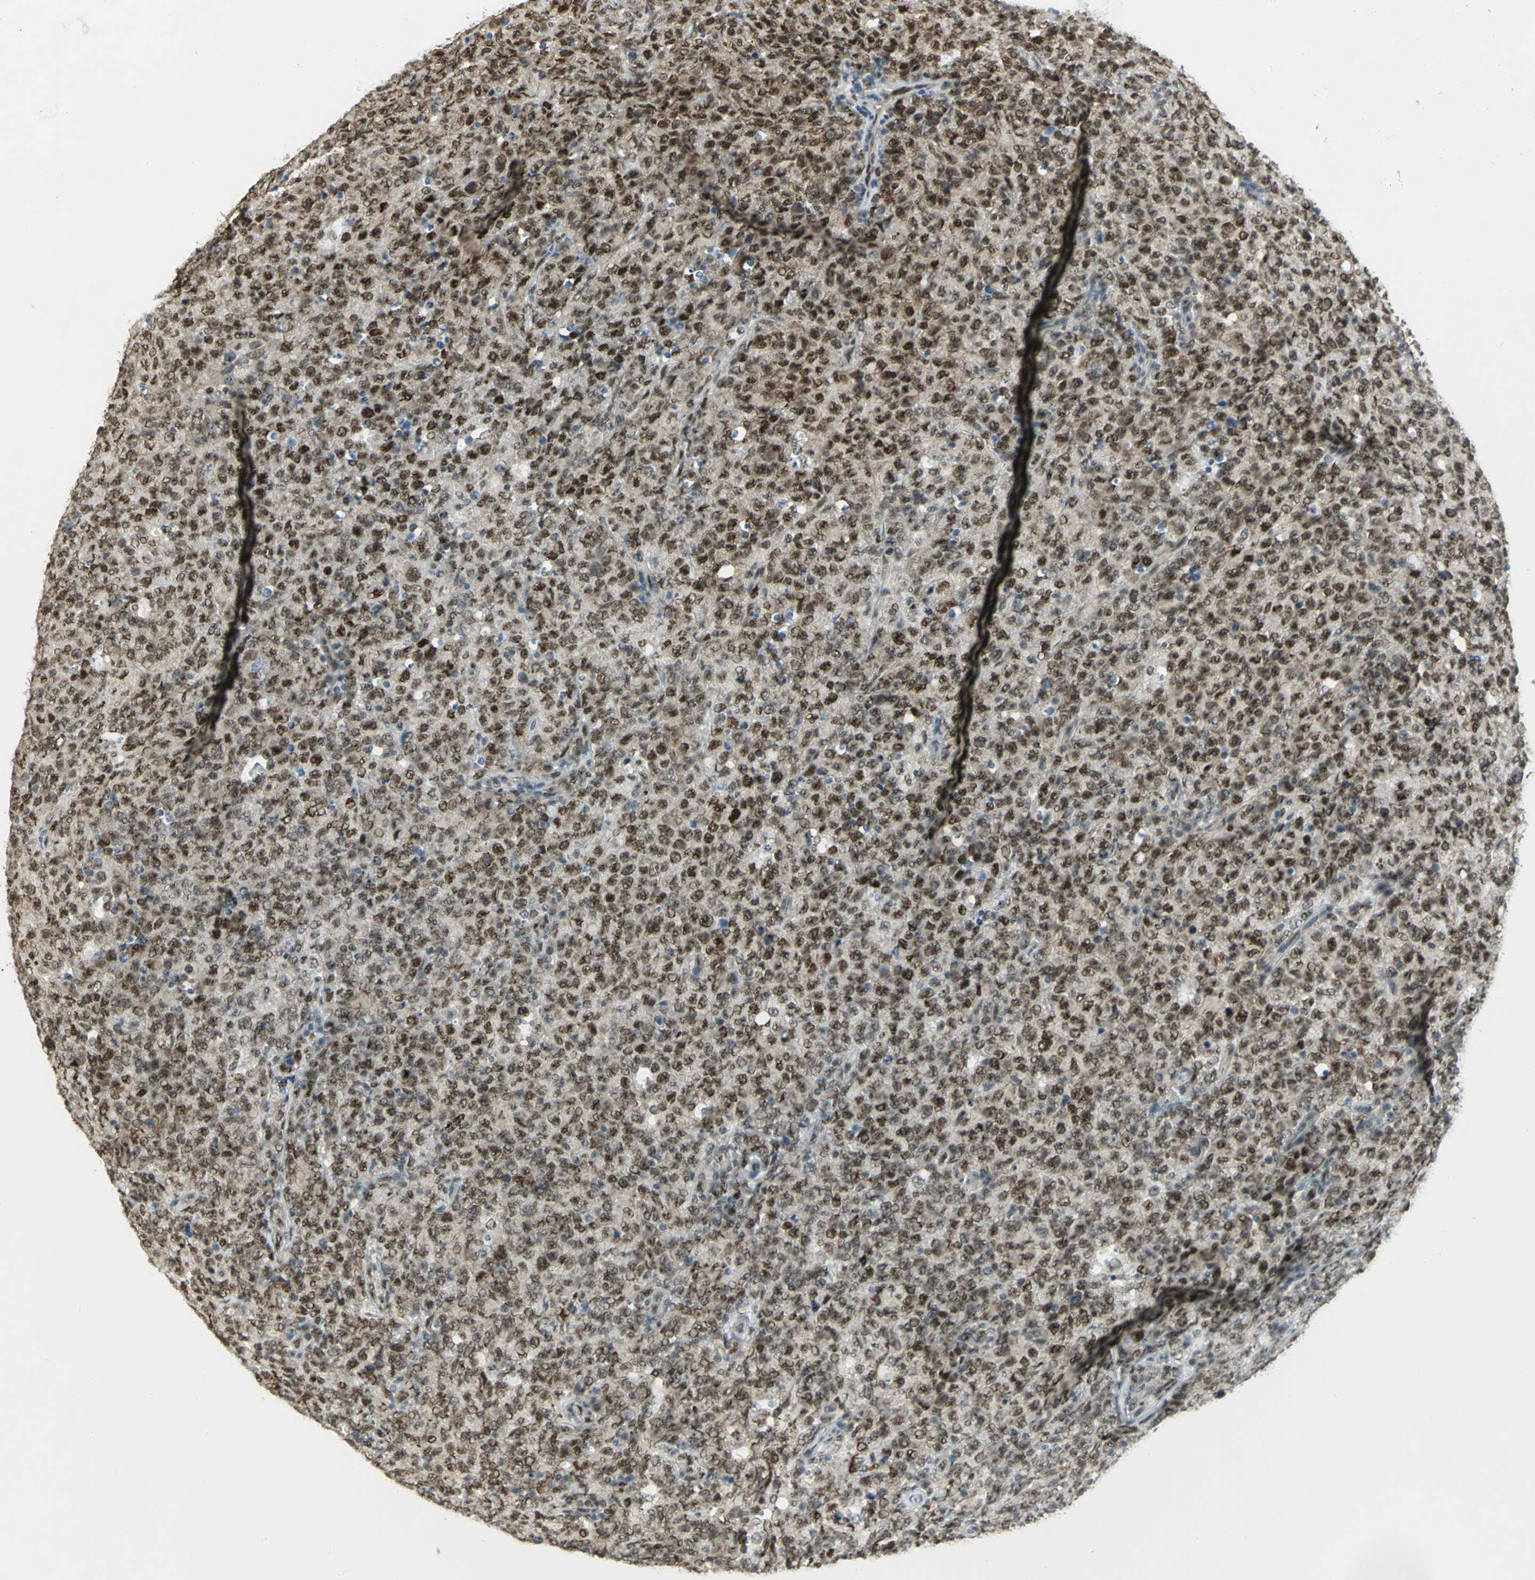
{"staining": {"intensity": "moderate", "quantity": ">75%", "location": "nuclear"}, "tissue": "lymphoma", "cell_type": "Tumor cells", "image_type": "cancer", "snomed": [{"axis": "morphology", "description": "Malignant lymphoma, non-Hodgkin's type, High grade"}, {"axis": "topography", "description": "Tonsil"}], "caption": "Human lymphoma stained with a brown dye shows moderate nuclear positive expression in approximately >75% of tumor cells.", "gene": "DDX5", "patient": {"sex": "female", "age": 36}}